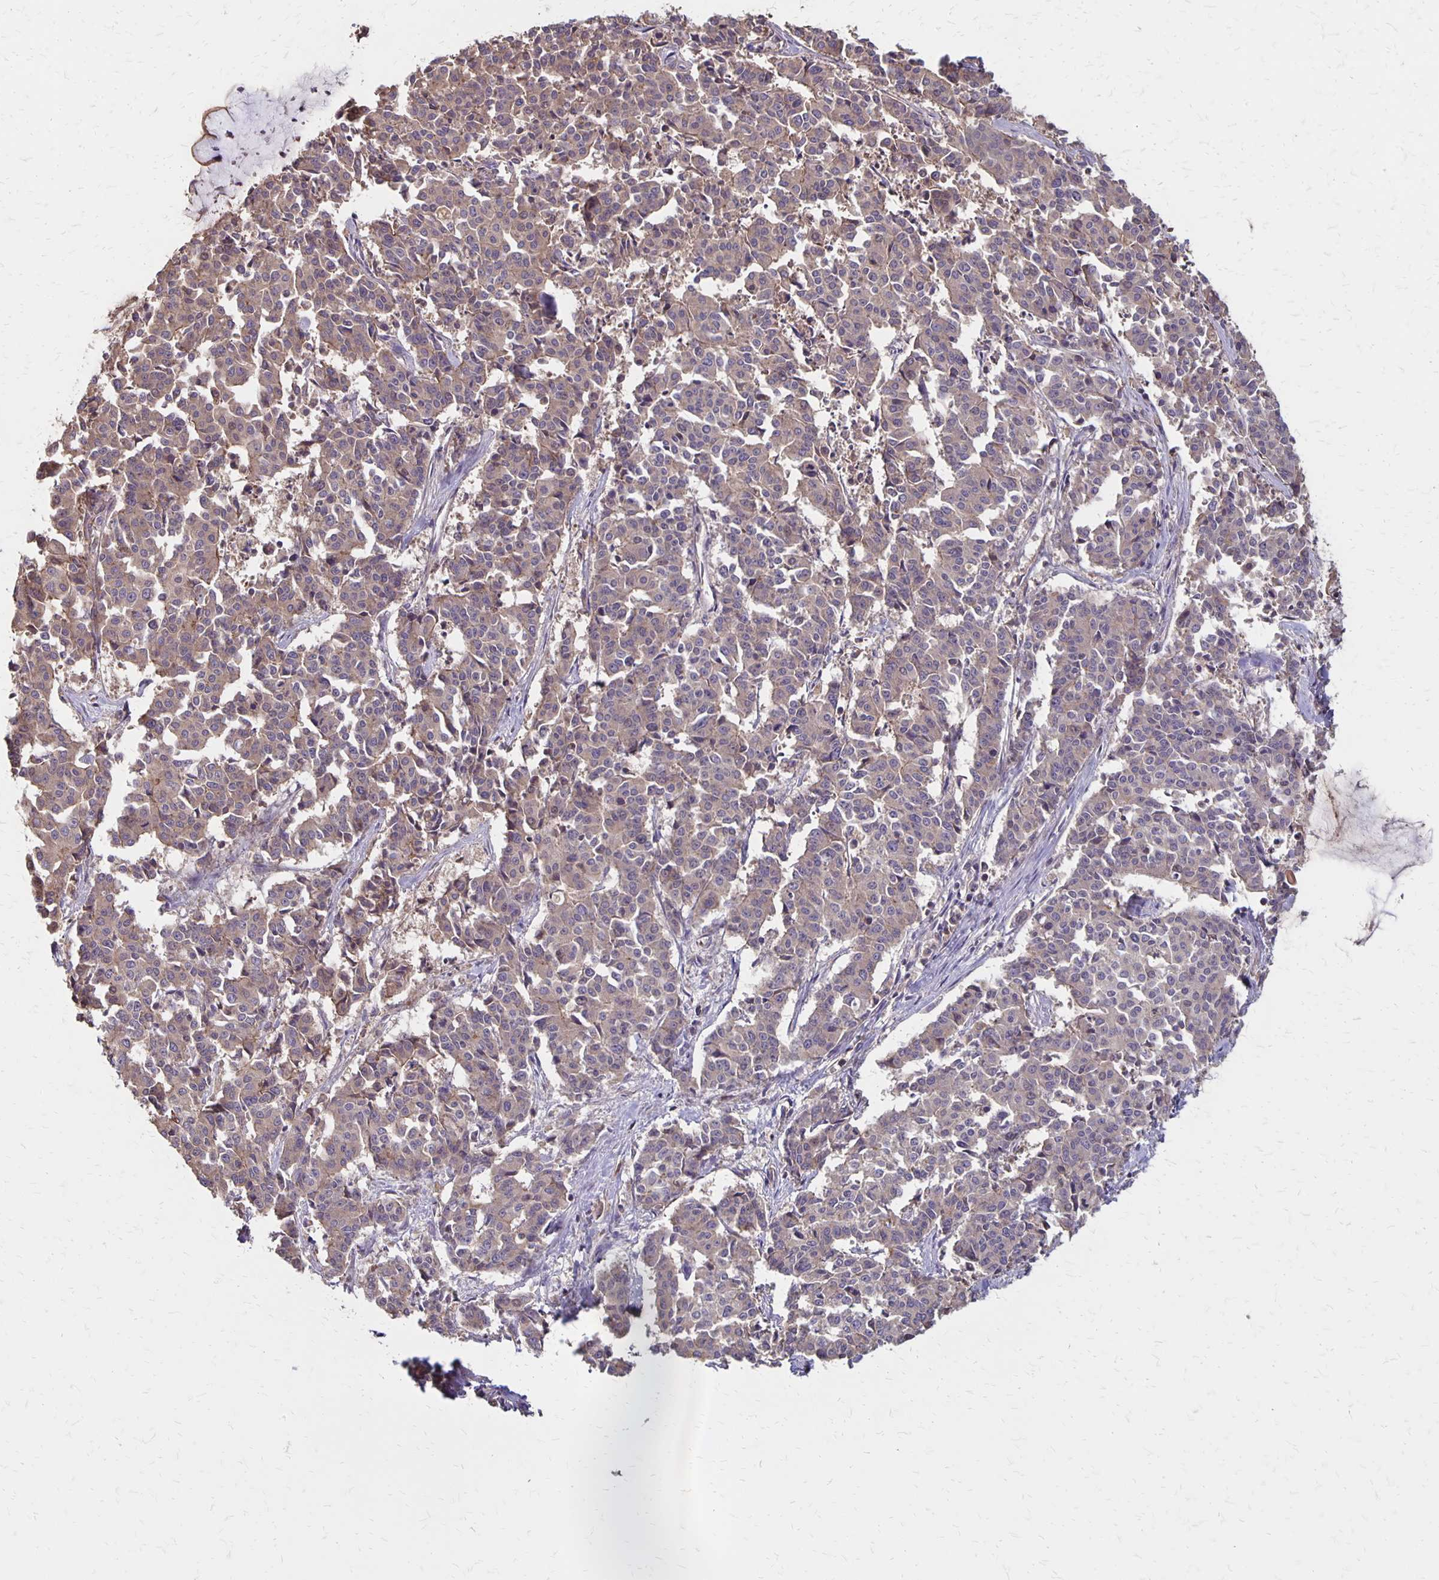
{"staining": {"intensity": "weak", "quantity": ">75%", "location": "cytoplasmic/membranous"}, "tissue": "cervical cancer", "cell_type": "Tumor cells", "image_type": "cancer", "snomed": [{"axis": "morphology", "description": "Squamous cell carcinoma, NOS"}, {"axis": "topography", "description": "Cervix"}], "caption": "A brown stain labels weak cytoplasmic/membranous positivity of a protein in human cervical cancer tumor cells.", "gene": "PROM2", "patient": {"sex": "female", "age": 28}}